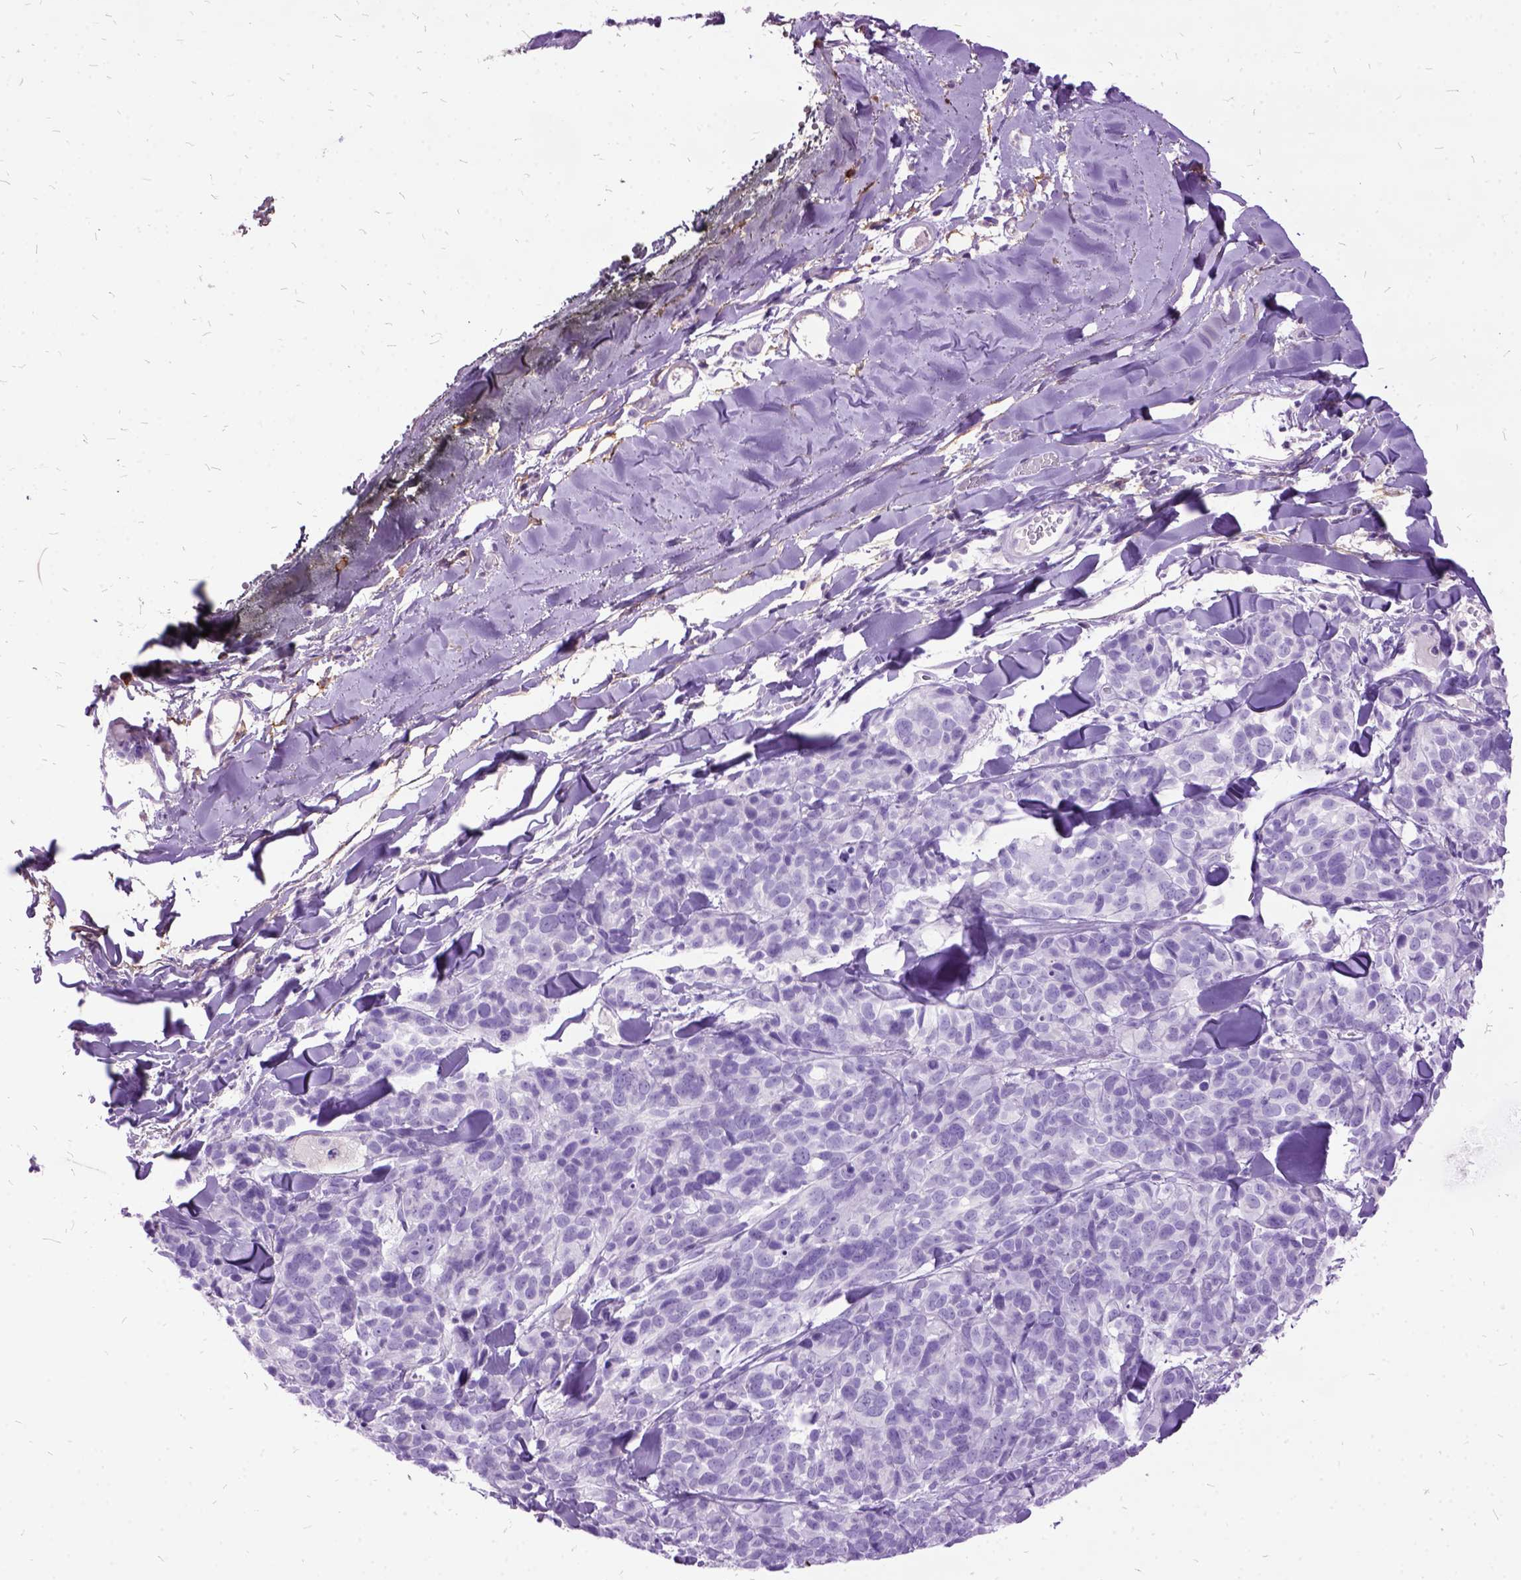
{"staining": {"intensity": "negative", "quantity": "none", "location": "none"}, "tissue": "melanoma", "cell_type": "Tumor cells", "image_type": "cancer", "snomed": [{"axis": "morphology", "description": "Malignant melanoma, NOS"}, {"axis": "topography", "description": "Skin"}], "caption": "Immunohistochemistry of malignant melanoma displays no positivity in tumor cells.", "gene": "MME", "patient": {"sex": "male", "age": 51}}